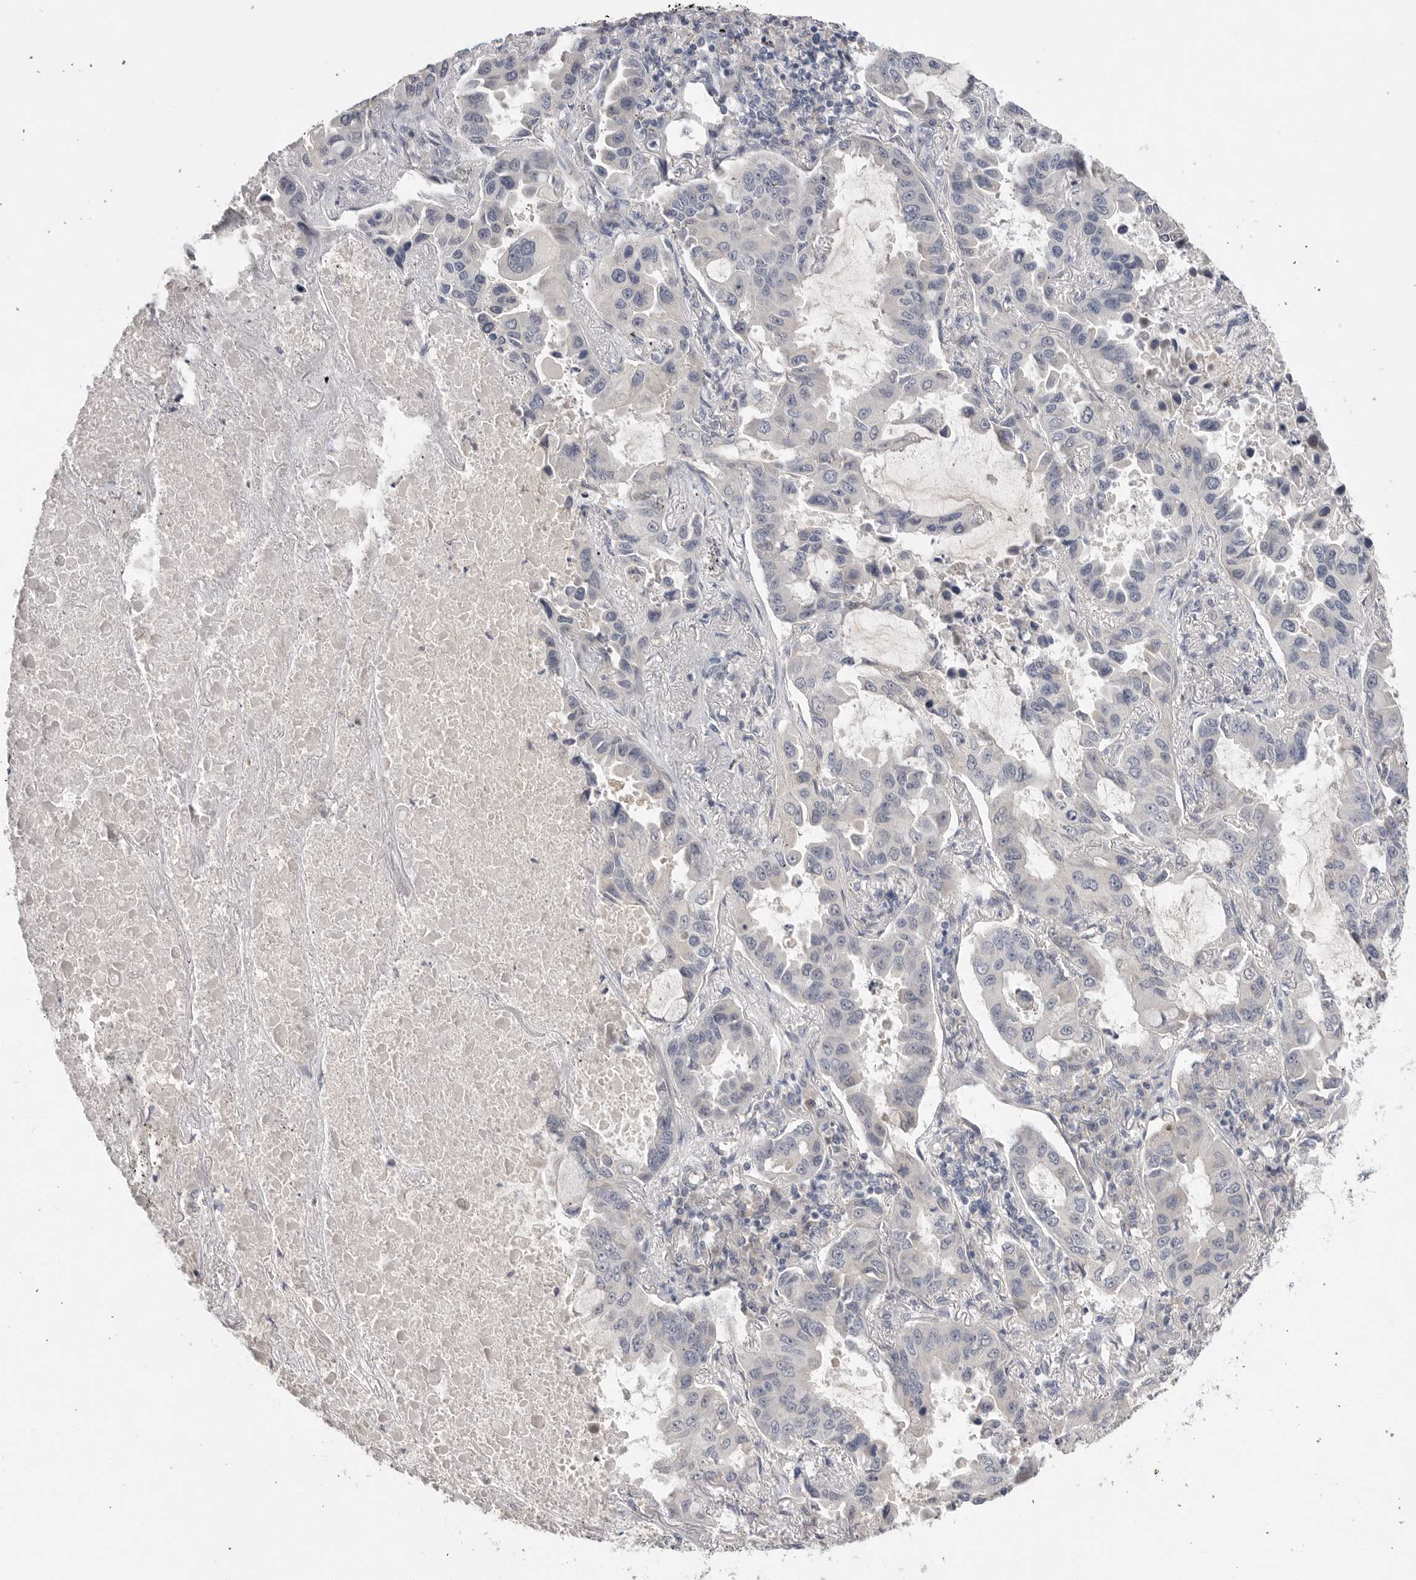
{"staining": {"intensity": "negative", "quantity": "none", "location": "none"}, "tissue": "lung cancer", "cell_type": "Tumor cells", "image_type": "cancer", "snomed": [{"axis": "morphology", "description": "Adenocarcinoma, NOS"}, {"axis": "topography", "description": "Lung"}], "caption": "A histopathology image of human lung adenocarcinoma is negative for staining in tumor cells.", "gene": "ITGAD", "patient": {"sex": "male", "age": 64}}